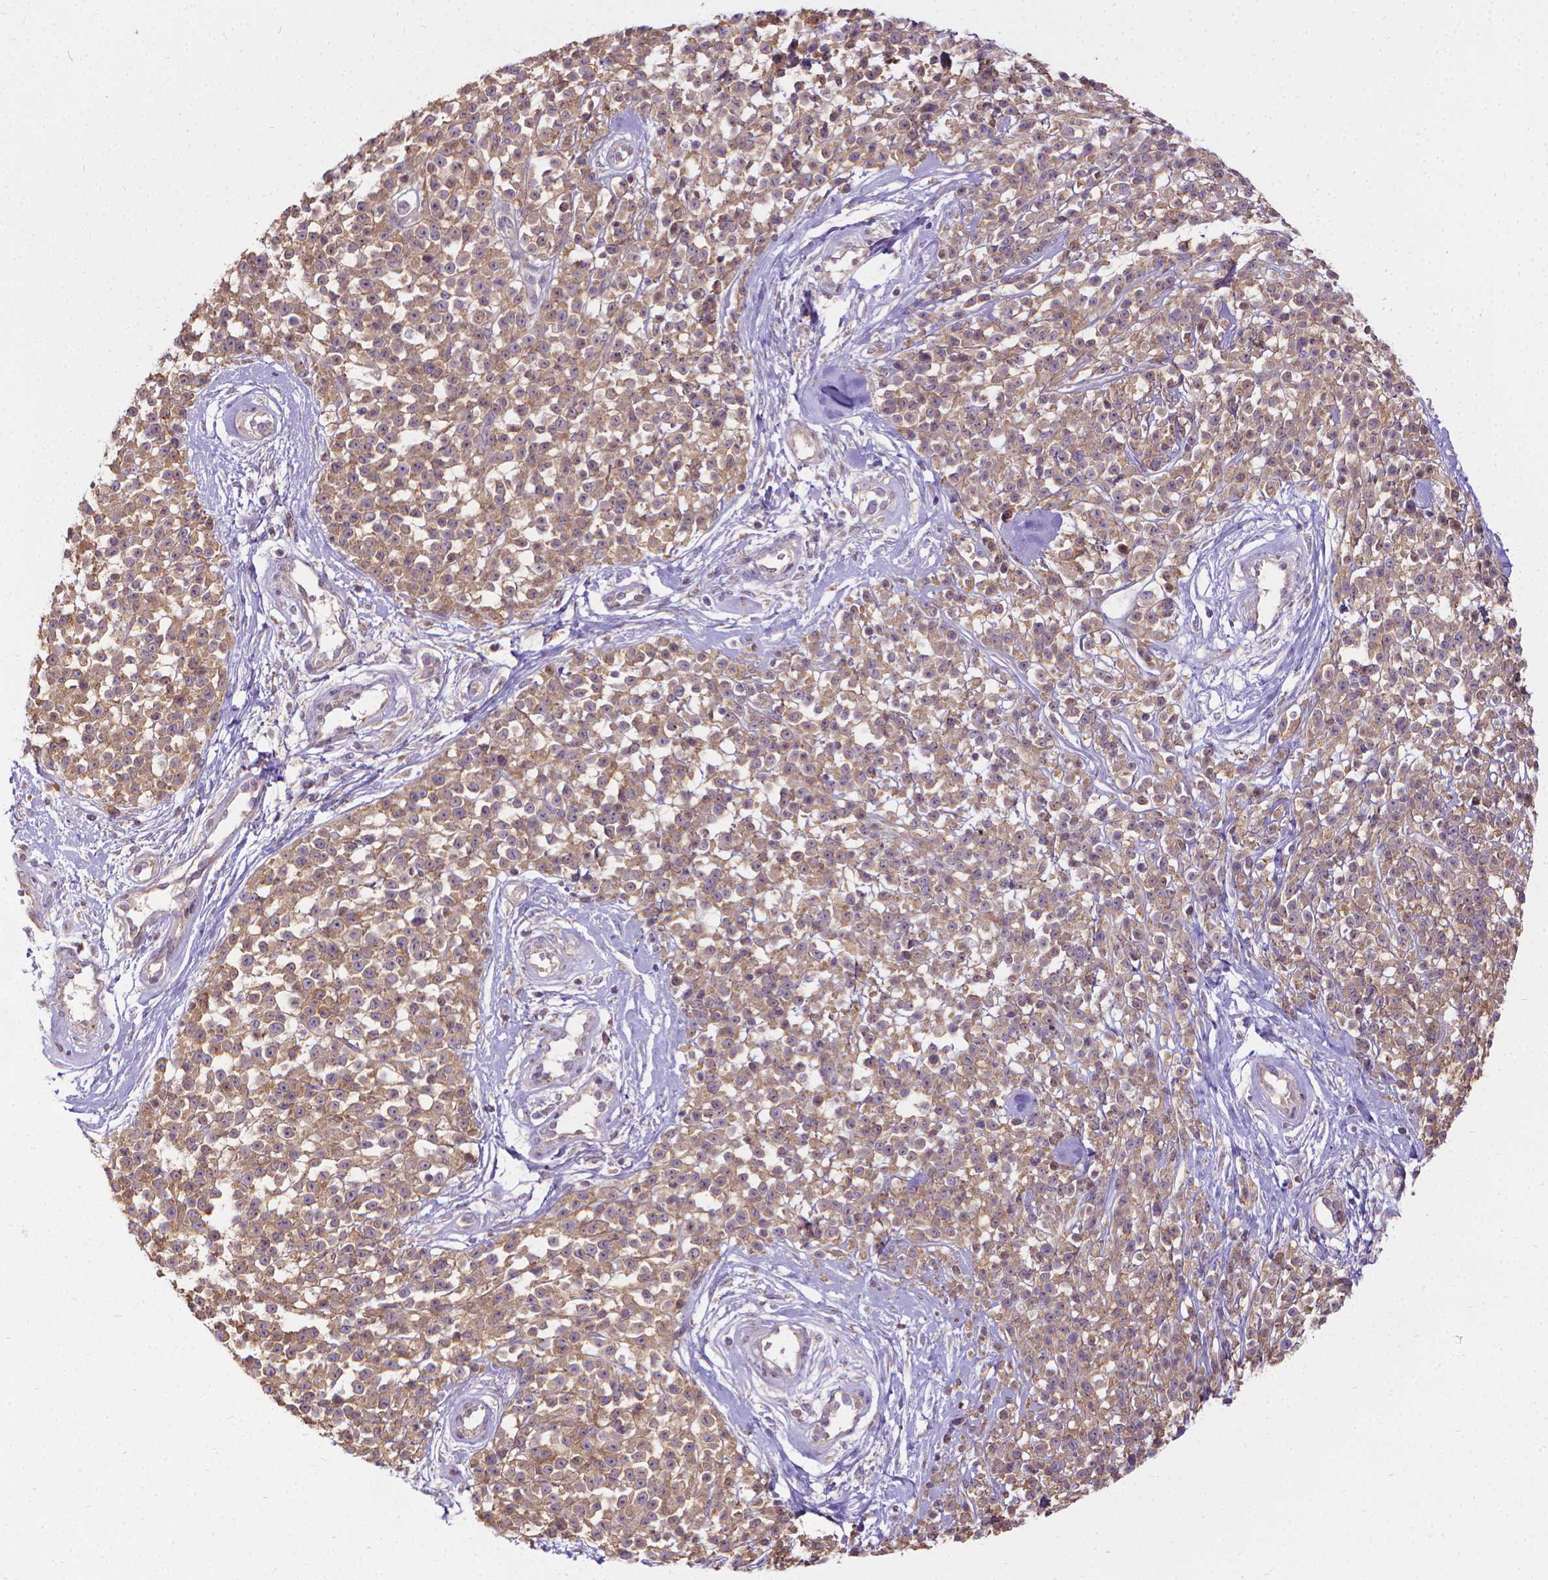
{"staining": {"intensity": "moderate", "quantity": ">75%", "location": "cytoplasmic/membranous"}, "tissue": "melanoma", "cell_type": "Tumor cells", "image_type": "cancer", "snomed": [{"axis": "morphology", "description": "Malignant melanoma, NOS"}, {"axis": "topography", "description": "Skin"}, {"axis": "topography", "description": "Skin of trunk"}], "caption": "Tumor cells demonstrate medium levels of moderate cytoplasmic/membranous expression in about >75% of cells in melanoma.", "gene": "CFAP299", "patient": {"sex": "male", "age": 74}}